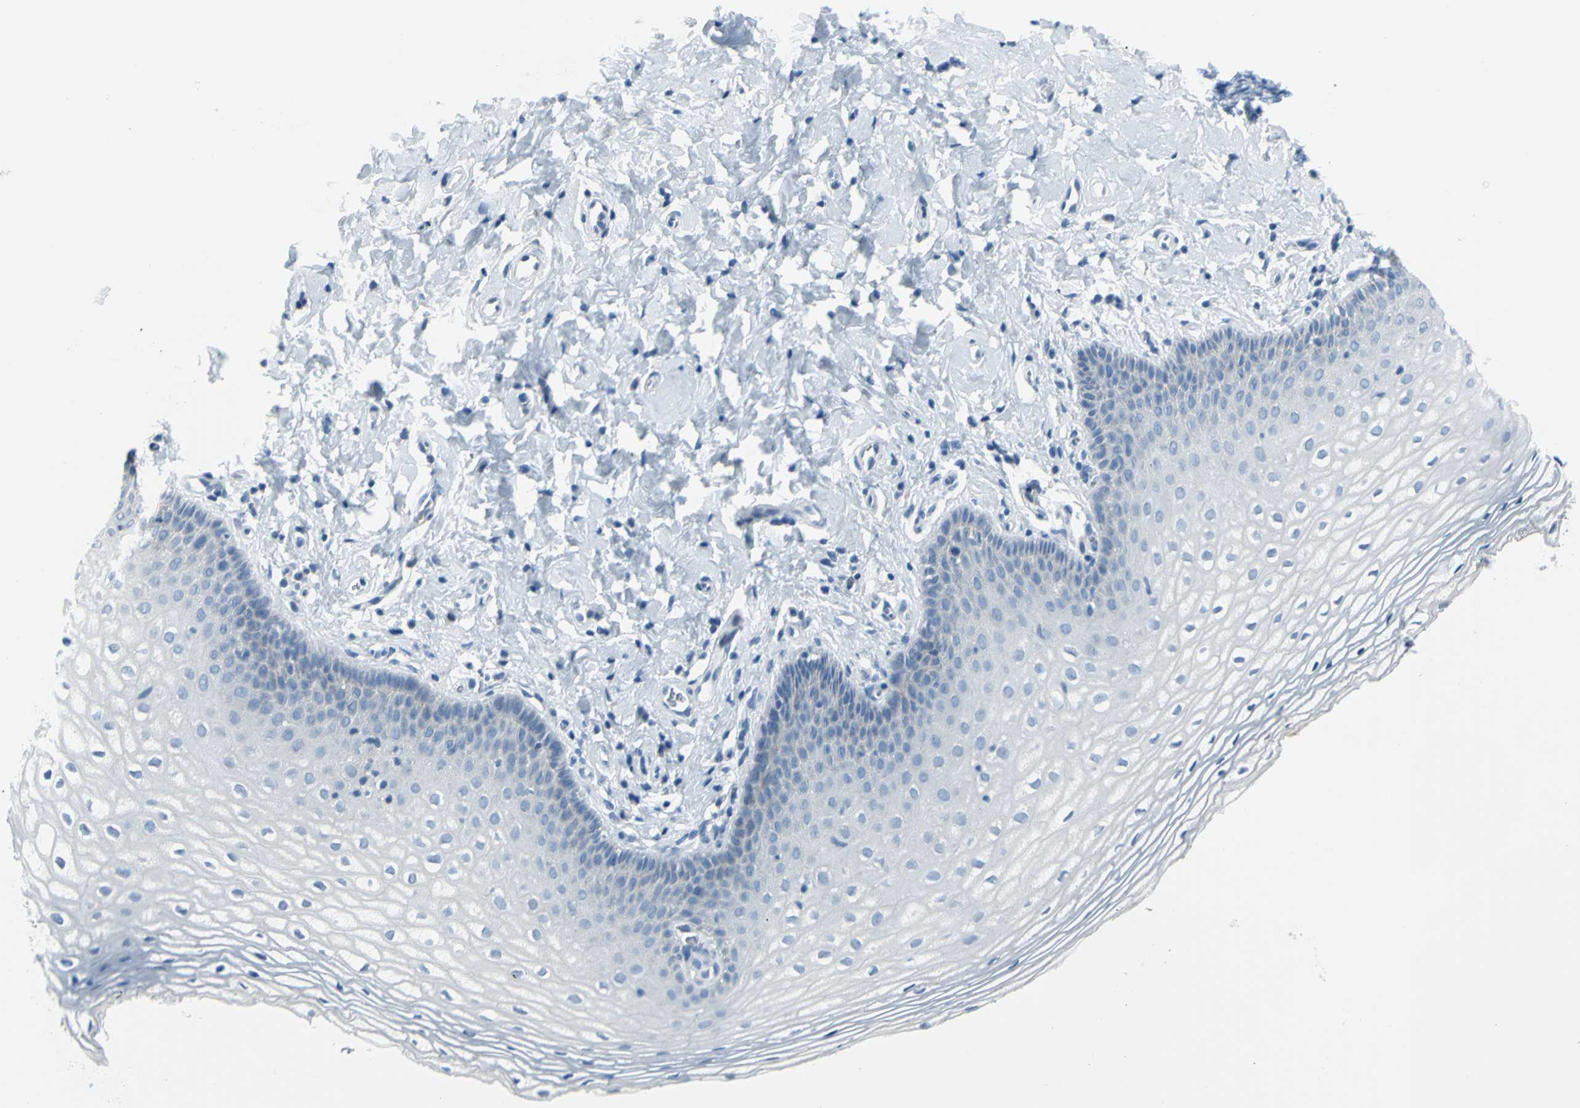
{"staining": {"intensity": "negative", "quantity": "none", "location": "none"}, "tissue": "vagina", "cell_type": "Squamous epithelial cells", "image_type": "normal", "snomed": [{"axis": "morphology", "description": "Normal tissue, NOS"}, {"axis": "topography", "description": "Vagina"}], "caption": "Immunohistochemistry of unremarkable human vagina exhibits no positivity in squamous epithelial cells. (Immunohistochemistry (ihc), brightfield microscopy, high magnification).", "gene": "DNAI2", "patient": {"sex": "female", "age": 55}}